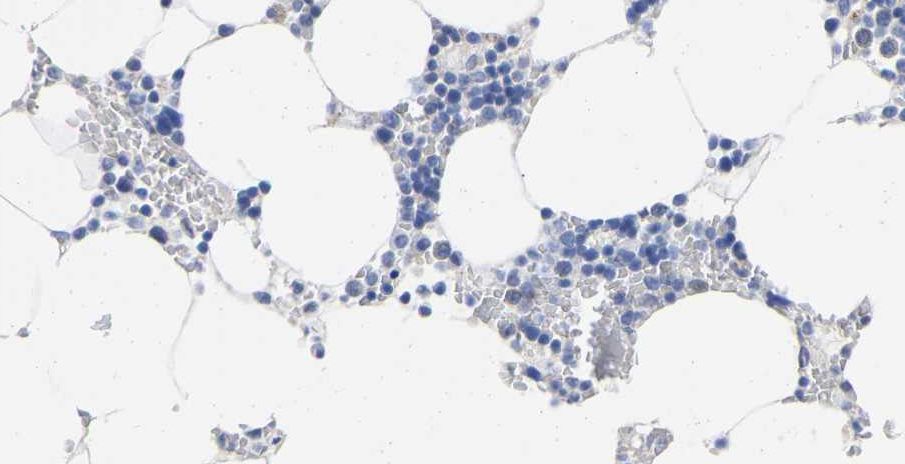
{"staining": {"intensity": "negative", "quantity": "none", "location": "none"}, "tissue": "bone marrow", "cell_type": "Hematopoietic cells", "image_type": "normal", "snomed": [{"axis": "morphology", "description": "Normal tissue, NOS"}, {"axis": "topography", "description": "Bone marrow"}], "caption": "Immunohistochemical staining of normal bone marrow reveals no significant expression in hematopoietic cells.", "gene": "GPA33", "patient": {"sex": "male", "age": 70}}